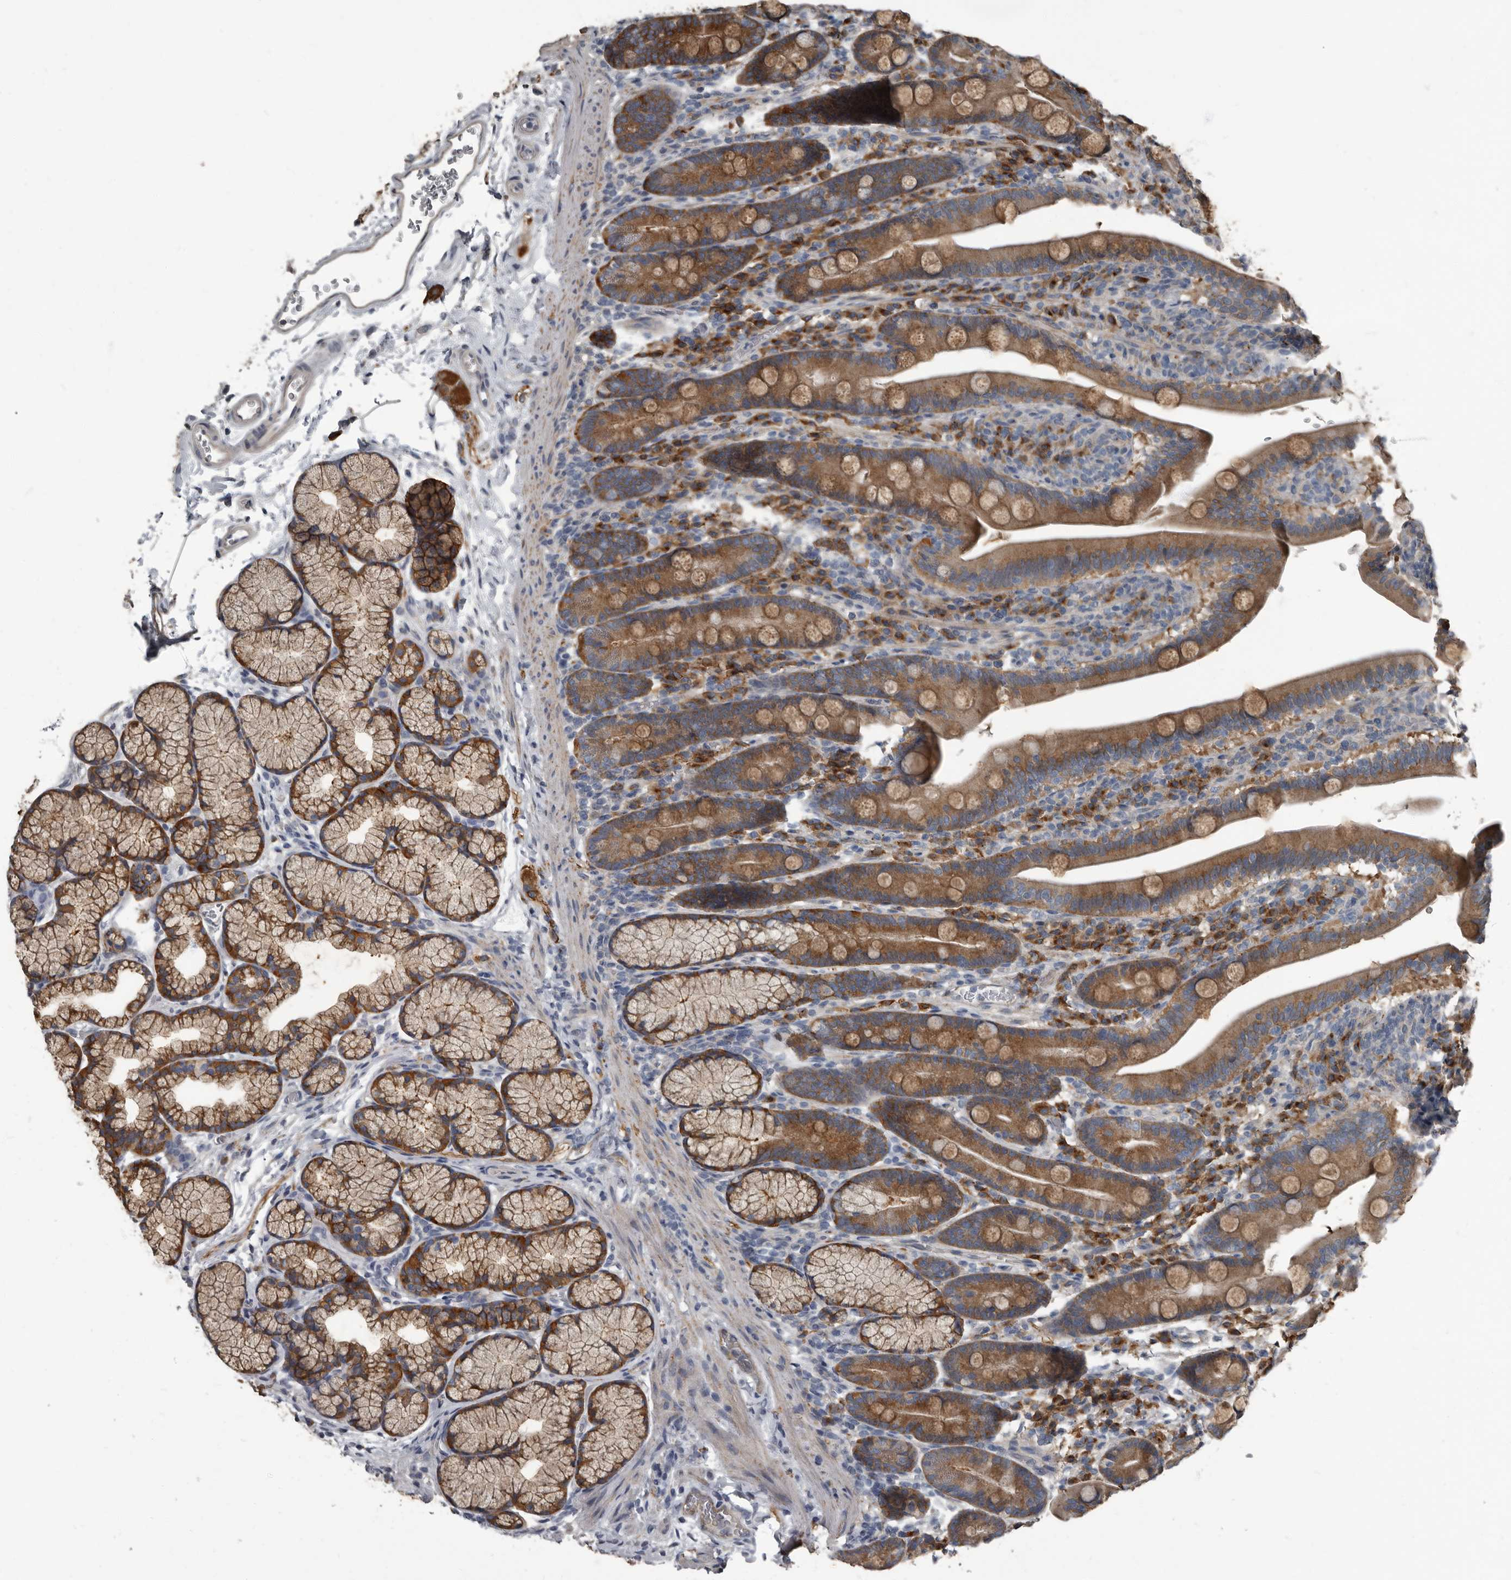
{"staining": {"intensity": "moderate", "quantity": ">75%", "location": "cytoplasmic/membranous"}, "tissue": "duodenum", "cell_type": "Glandular cells", "image_type": "normal", "snomed": [{"axis": "morphology", "description": "Normal tissue, NOS"}, {"axis": "topography", "description": "Duodenum"}], "caption": "Immunohistochemistry (IHC) of unremarkable duodenum shows medium levels of moderate cytoplasmic/membranous expression in approximately >75% of glandular cells.", "gene": "TPD52L1", "patient": {"sex": "male", "age": 35}}